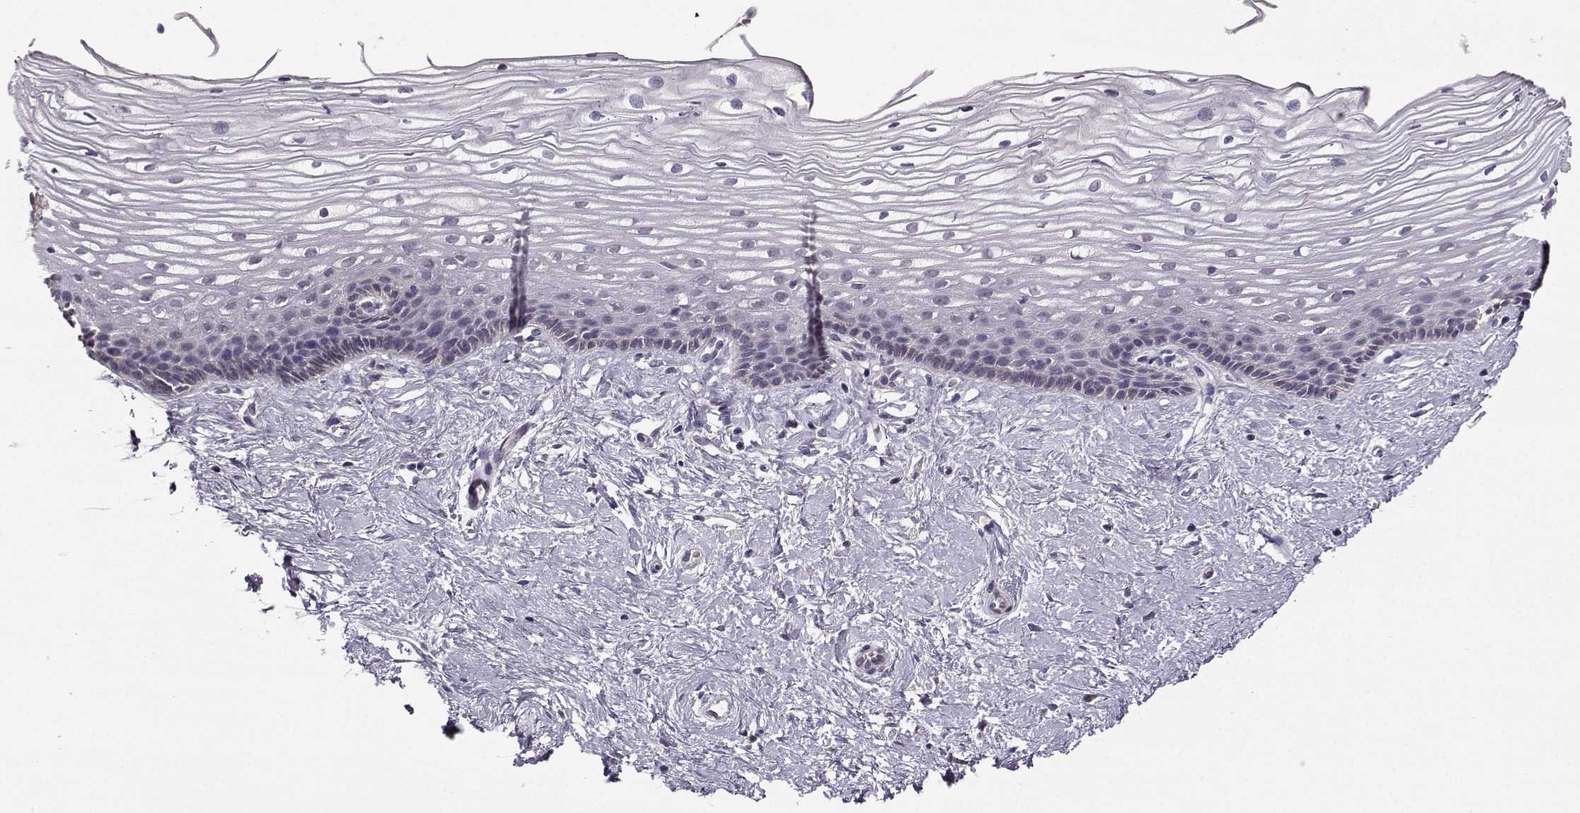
{"staining": {"intensity": "negative", "quantity": "none", "location": "none"}, "tissue": "cervix", "cell_type": "Glandular cells", "image_type": "normal", "snomed": [{"axis": "morphology", "description": "Normal tissue, NOS"}, {"axis": "topography", "description": "Cervix"}], "caption": "Photomicrograph shows no significant protein expression in glandular cells of unremarkable cervix.", "gene": "TSPYL5", "patient": {"sex": "female", "age": 40}}